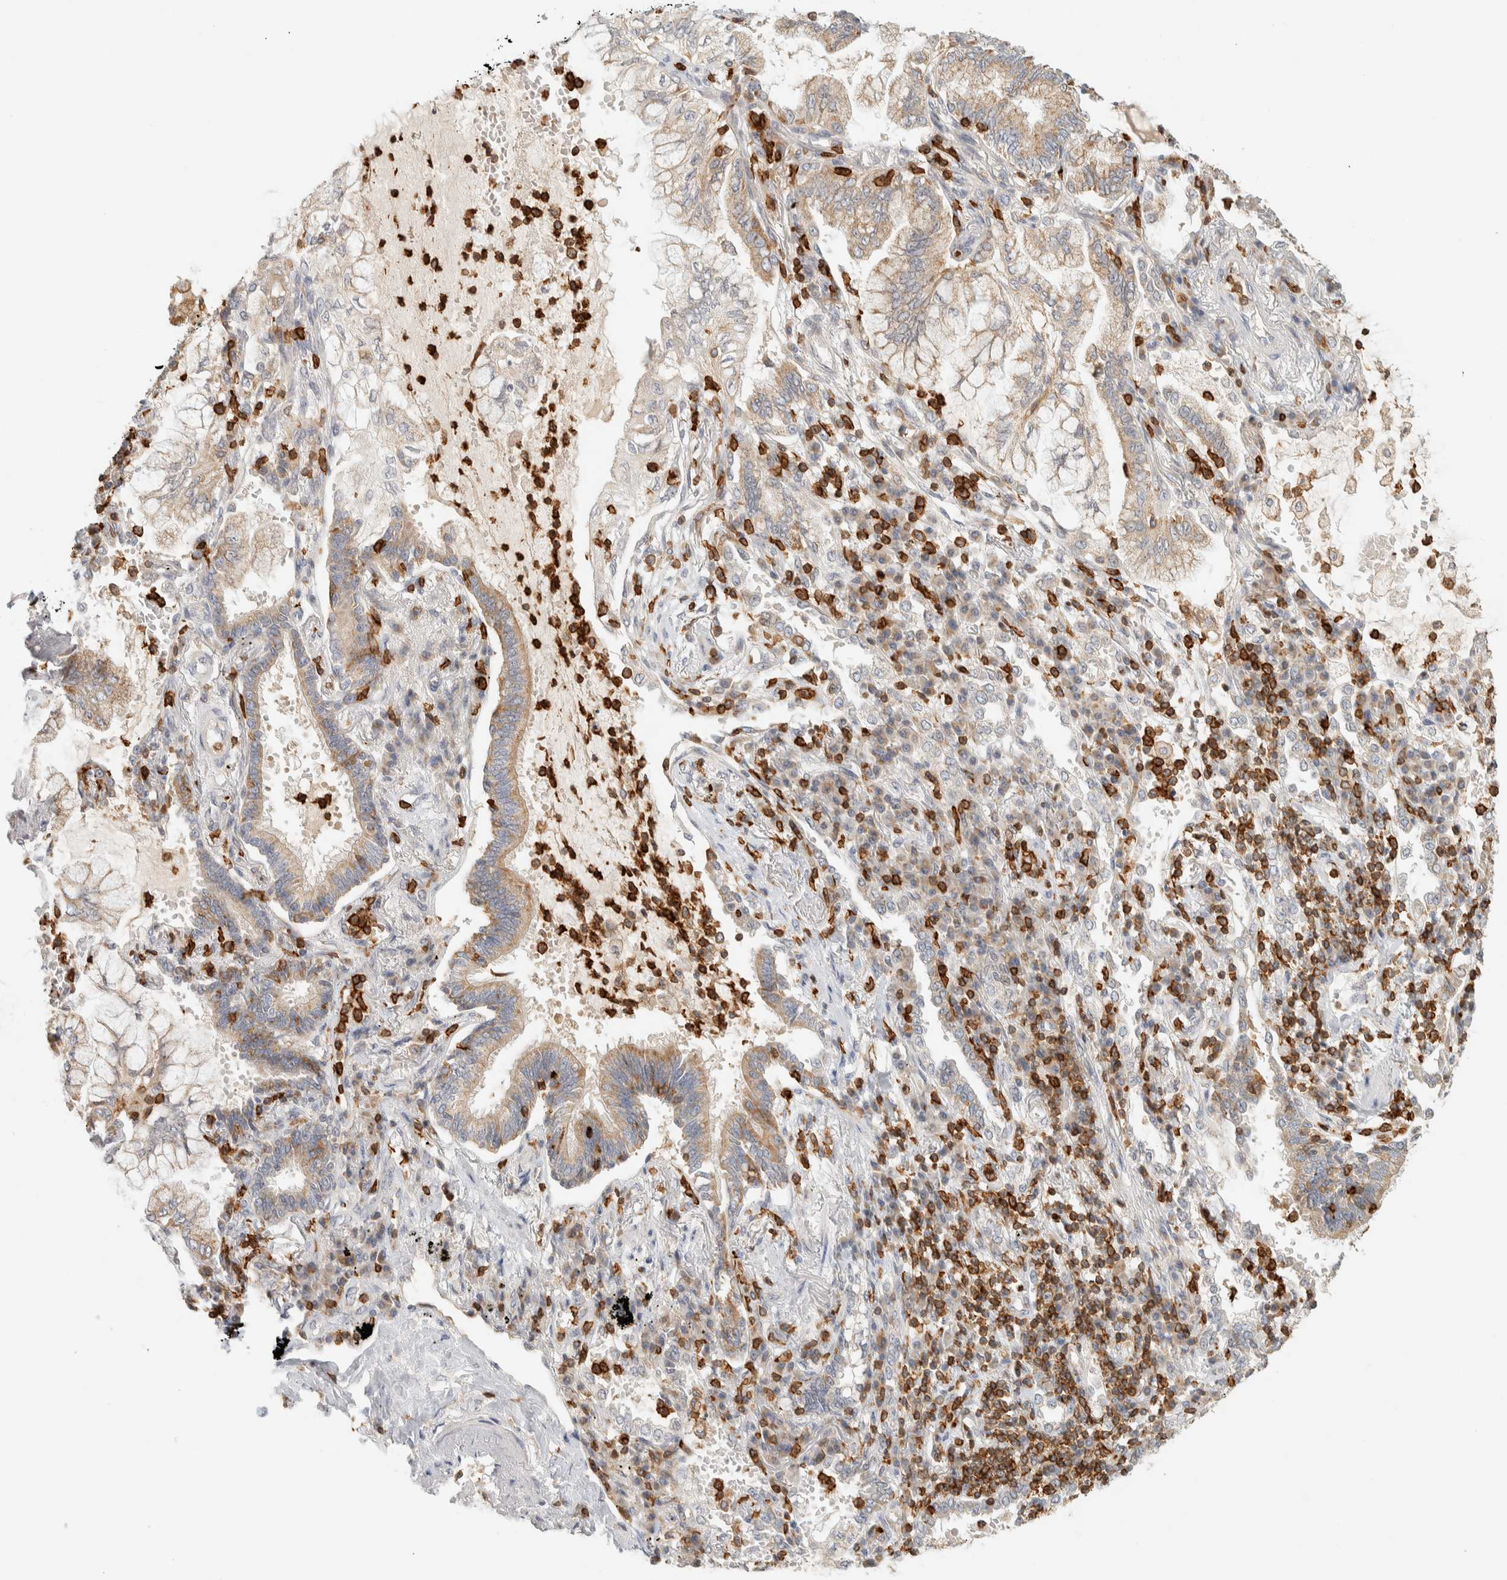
{"staining": {"intensity": "weak", "quantity": ">75%", "location": "cytoplasmic/membranous"}, "tissue": "lung cancer", "cell_type": "Tumor cells", "image_type": "cancer", "snomed": [{"axis": "morphology", "description": "Adenocarcinoma, NOS"}, {"axis": "topography", "description": "Lung"}], "caption": "Approximately >75% of tumor cells in human lung cancer (adenocarcinoma) show weak cytoplasmic/membranous protein staining as visualized by brown immunohistochemical staining.", "gene": "RUNDC1", "patient": {"sex": "female", "age": 70}}